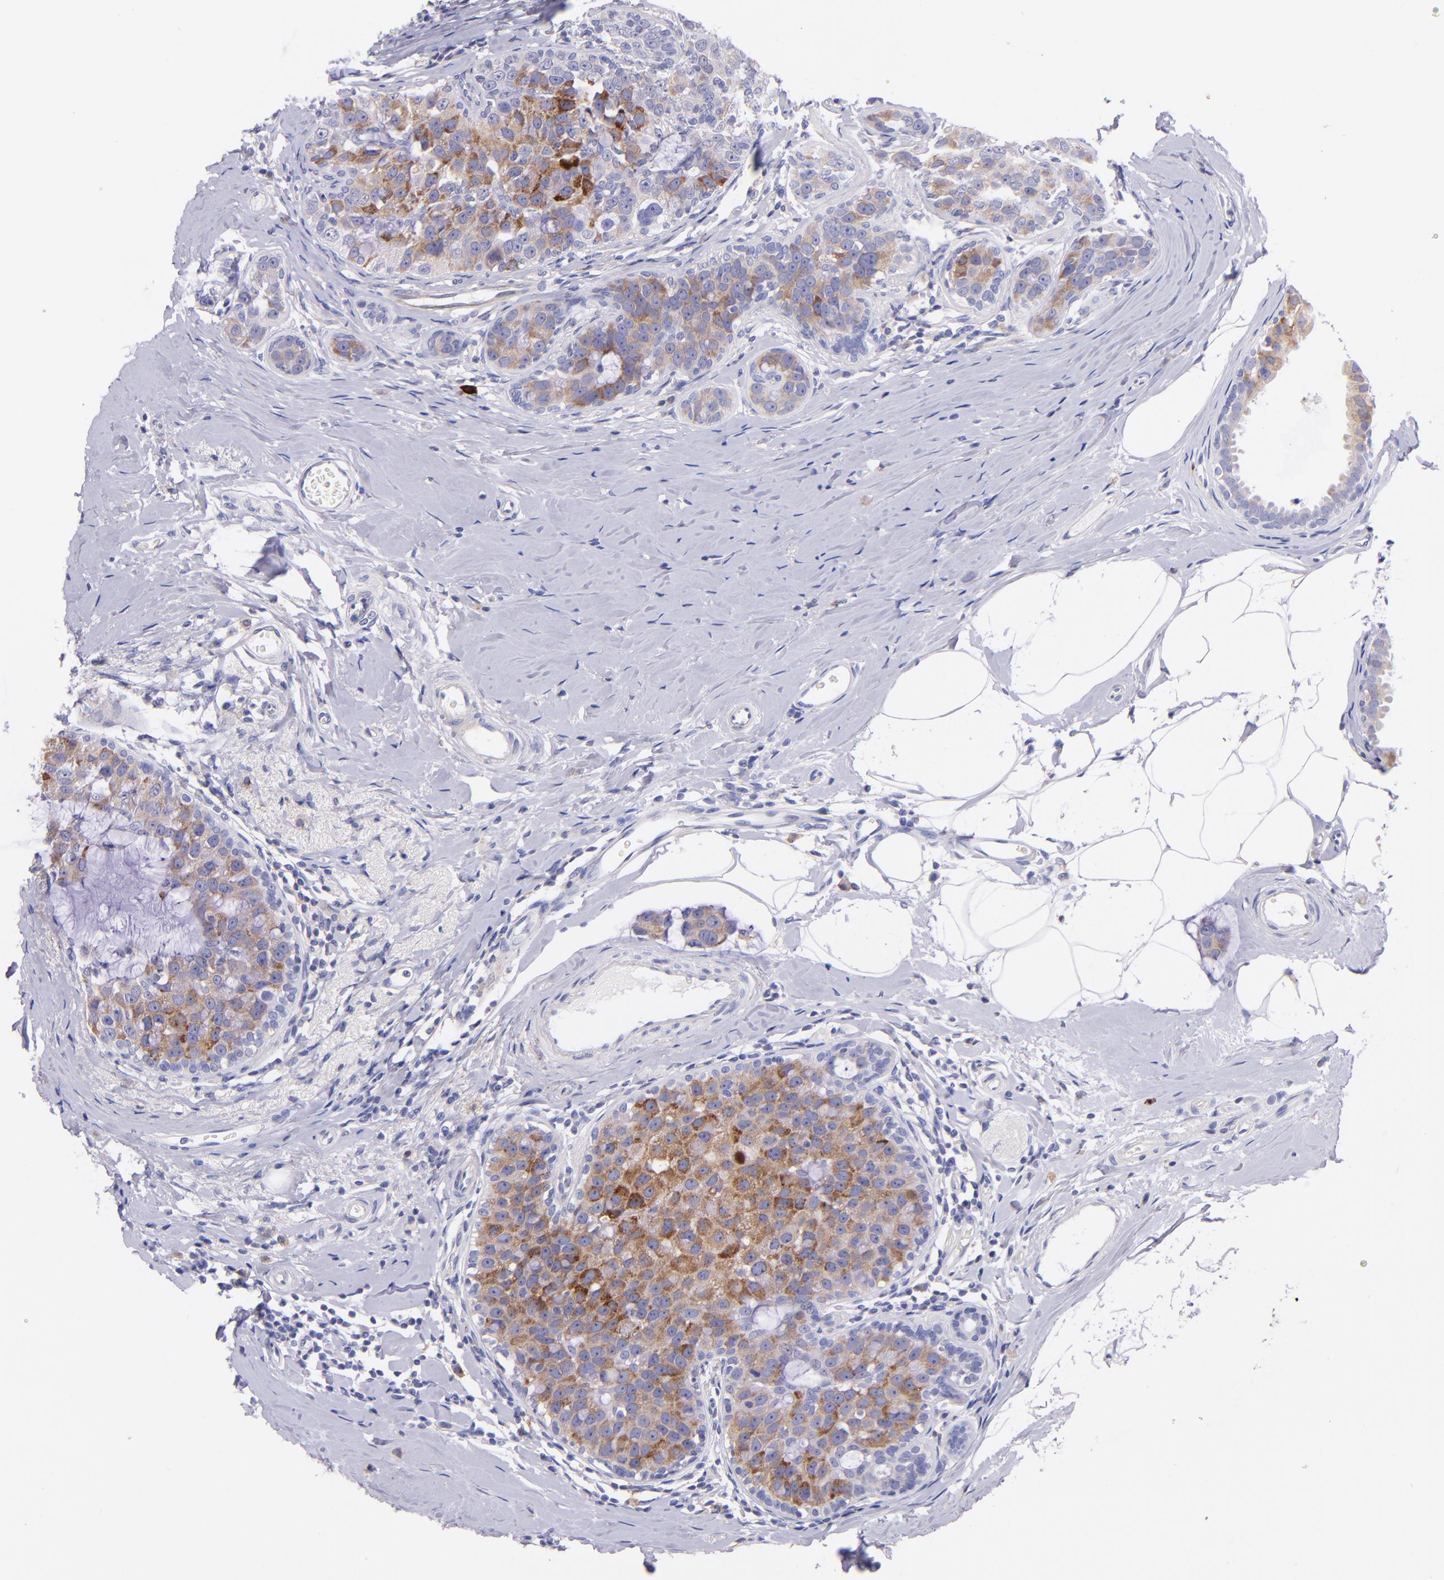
{"staining": {"intensity": "moderate", "quantity": ">75%", "location": "cytoplasmic/membranous"}, "tissue": "breast cancer", "cell_type": "Tumor cells", "image_type": "cancer", "snomed": [{"axis": "morphology", "description": "Normal tissue, NOS"}, {"axis": "morphology", "description": "Duct carcinoma"}, {"axis": "topography", "description": "Breast"}], "caption": "Breast invasive ductal carcinoma tissue demonstrates moderate cytoplasmic/membranous expression in approximately >75% of tumor cells, visualized by immunohistochemistry. (DAB IHC with brightfield microscopy, high magnification).", "gene": "RET", "patient": {"sex": "female", "age": 50}}